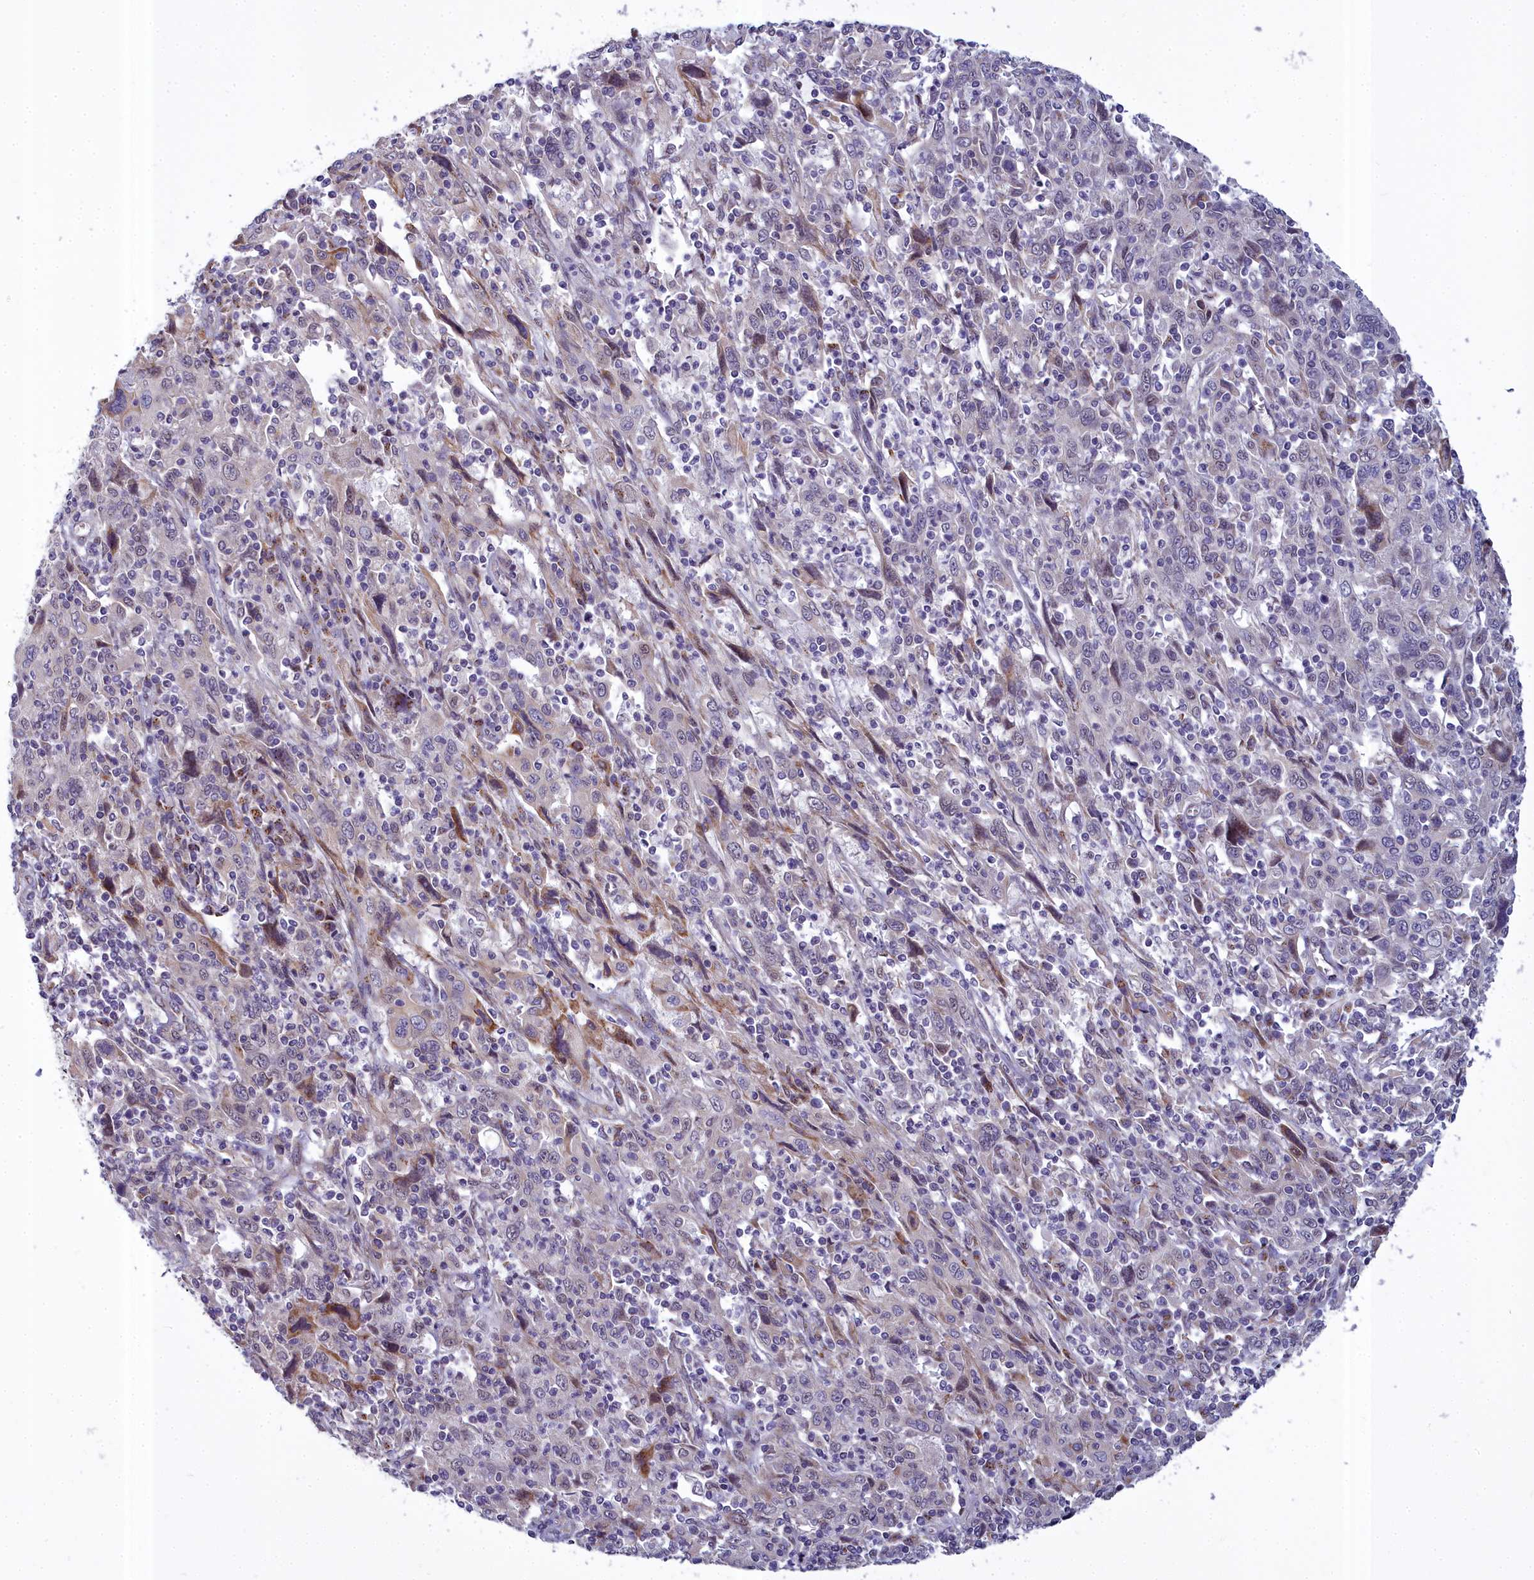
{"staining": {"intensity": "moderate", "quantity": "<25%", "location": "cytoplasmic/membranous,nuclear"}, "tissue": "cervical cancer", "cell_type": "Tumor cells", "image_type": "cancer", "snomed": [{"axis": "morphology", "description": "Squamous cell carcinoma, NOS"}, {"axis": "topography", "description": "Cervix"}], "caption": "Immunohistochemistry (IHC) histopathology image of neoplastic tissue: cervical cancer (squamous cell carcinoma) stained using IHC displays low levels of moderate protein expression localized specifically in the cytoplasmic/membranous and nuclear of tumor cells, appearing as a cytoplasmic/membranous and nuclear brown color.", "gene": "WDPCP", "patient": {"sex": "female", "age": 46}}